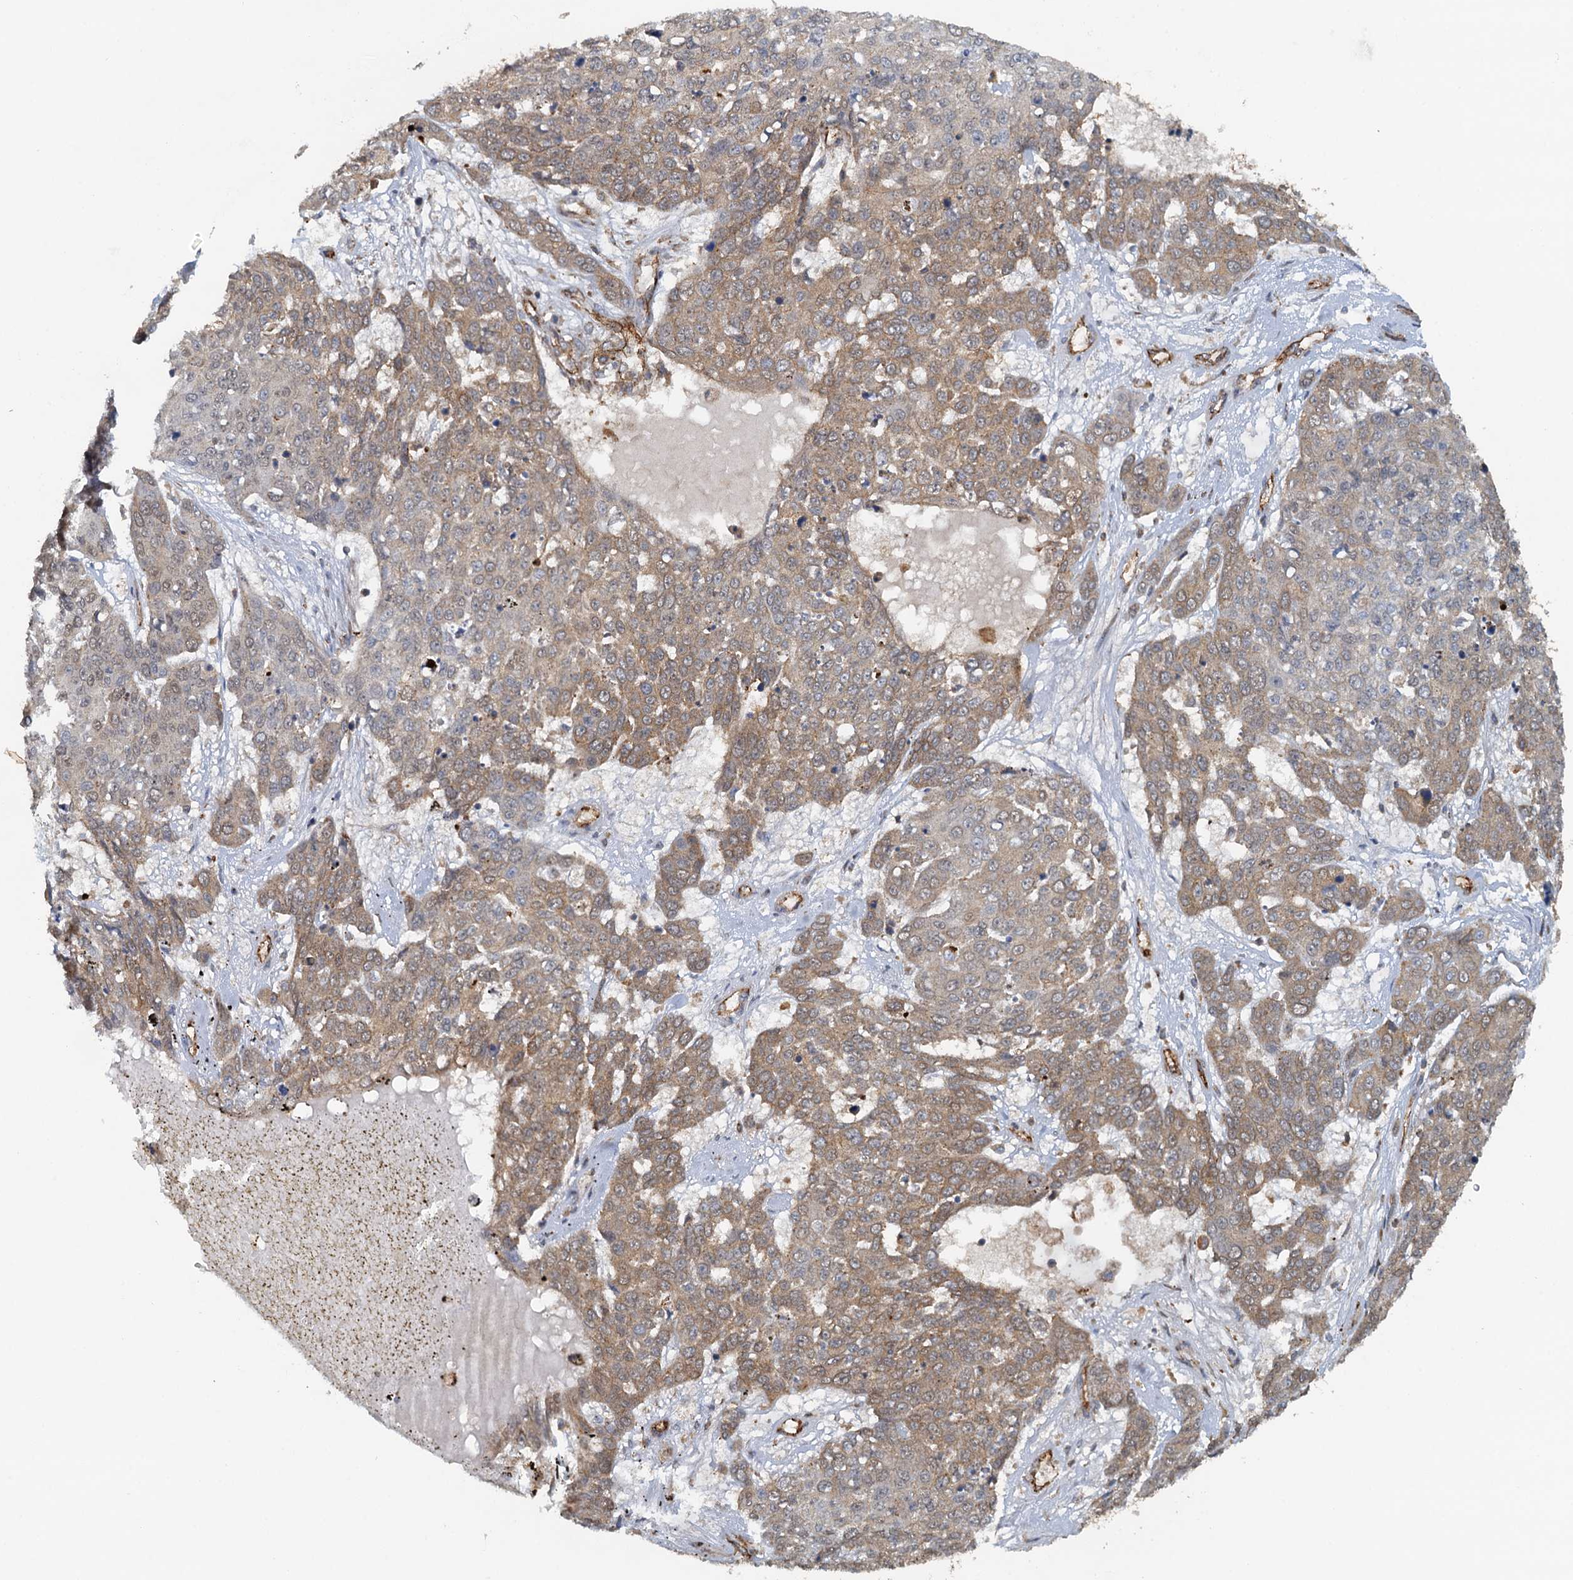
{"staining": {"intensity": "moderate", "quantity": "25%-75%", "location": "cytoplasmic/membranous"}, "tissue": "skin cancer", "cell_type": "Tumor cells", "image_type": "cancer", "snomed": [{"axis": "morphology", "description": "Squamous cell carcinoma, NOS"}, {"axis": "topography", "description": "Skin"}], "caption": "High-power microscopy captured an IHC micrograph of squamous cell carcinoma (skin), revealing moderate cytoplasmic/membranous staining in approximately 25%-75% of tumor cells.", "gene": "NIPAL3", "patient": {"sex": "male", "age": 71}}